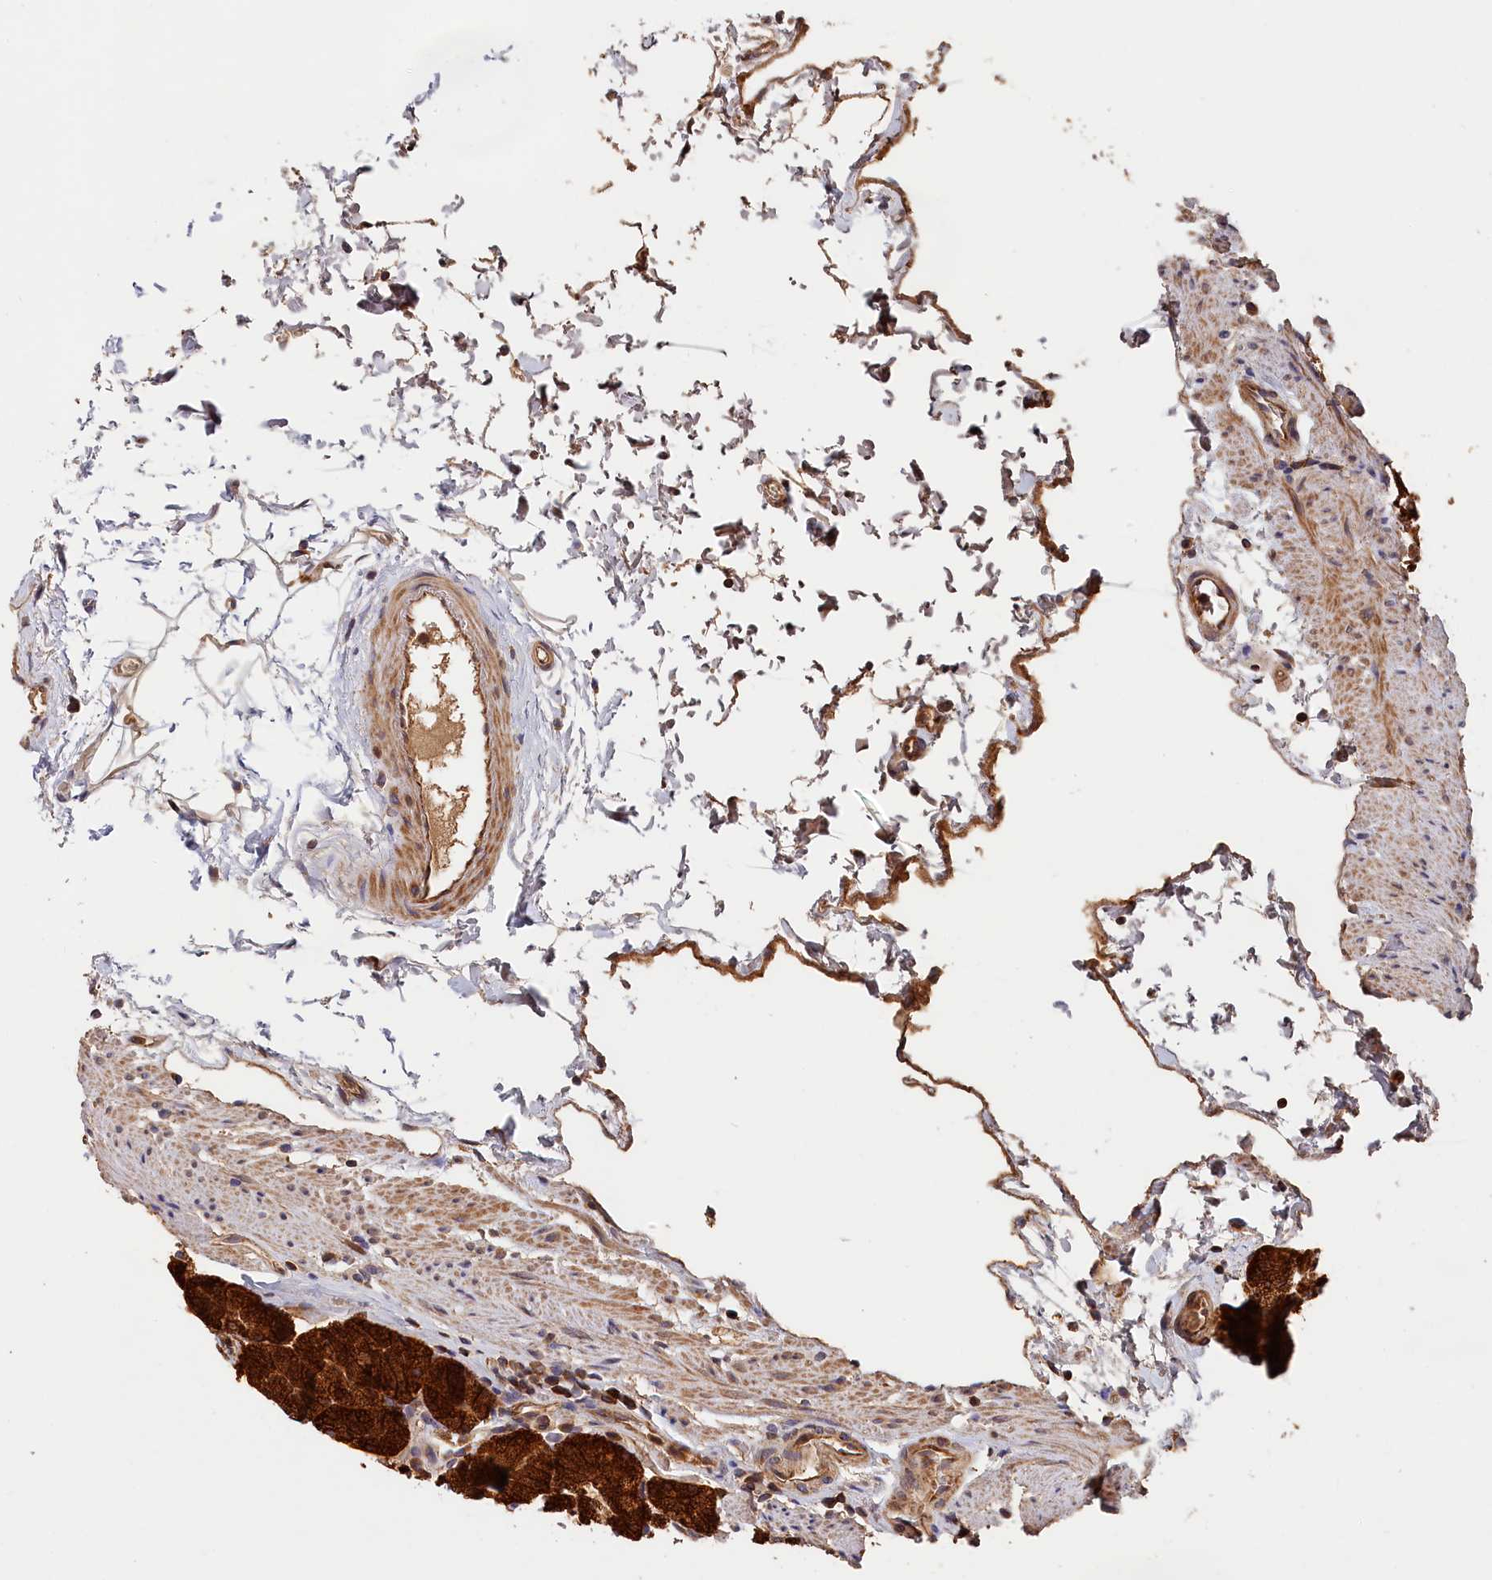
{"staining": {"intensity": "strong", "quantity": ">75%", "location": "cytoplasmic/membranous"}, "tissue": "stomach", "cell_type": "Glandular cells", "image_type": "normal", "snomed": [{"axis": "morphology", "description": "Normal tissue, NOS"}, {"axis": "topography", "description": "Stomach, upper"}, {"axis": "topography", "description": "Stomach, lower"}], "caption": "High-magnification brightfield microscopy of normal stomach stained with DAB (3,3'-diaminobenzidine) (brown) and counterstained with hematoxylin (blue). glandular cells exhibit strong cytoplasmic/membranous expression is present in about>75% of cells.", "gene": "HMOX2", "patient": {"sex": "male", "age": 67}}